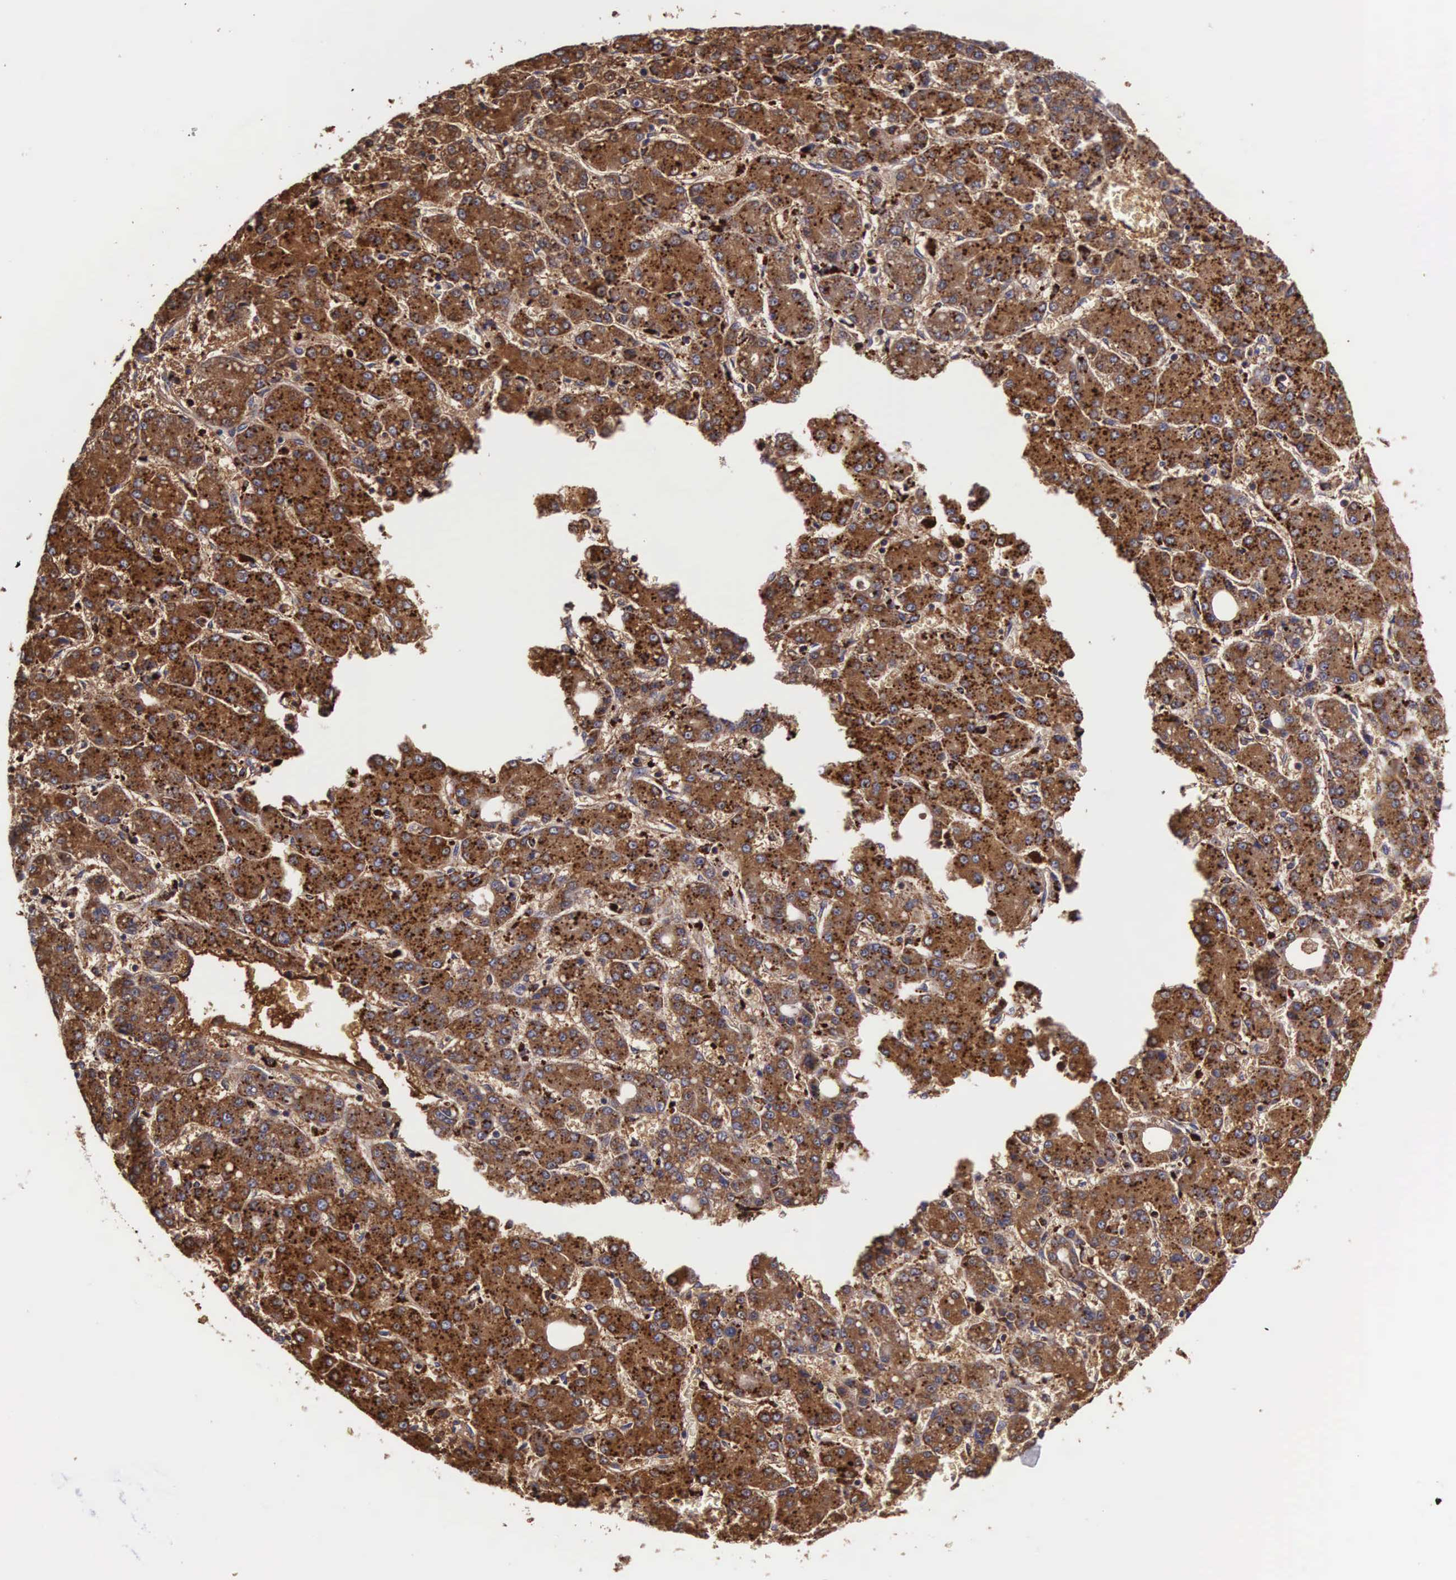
{"staining": {"intensity": "strong", "quantity": ">75%", "location": "cytoplasmic/membranous"}, "tissue": "liver cancer", "cell_type": "Tumor cells", "image_type": "cancer", "snomed": [{"axis": "morphology", "description": "Carcinoma, Hepatocellular, NOS"}, {"axis": "topography", "description": "Liver"}], "caption": "Strong cytoplasmic/membranous staining for a protein is identified in about >75% of tumor cells of liver cancer (hepatocellular carcinoma) using immunohistochemistry (IHC).", "gene": "NAGA", "patient": {"sex": "male", "age": 69}}